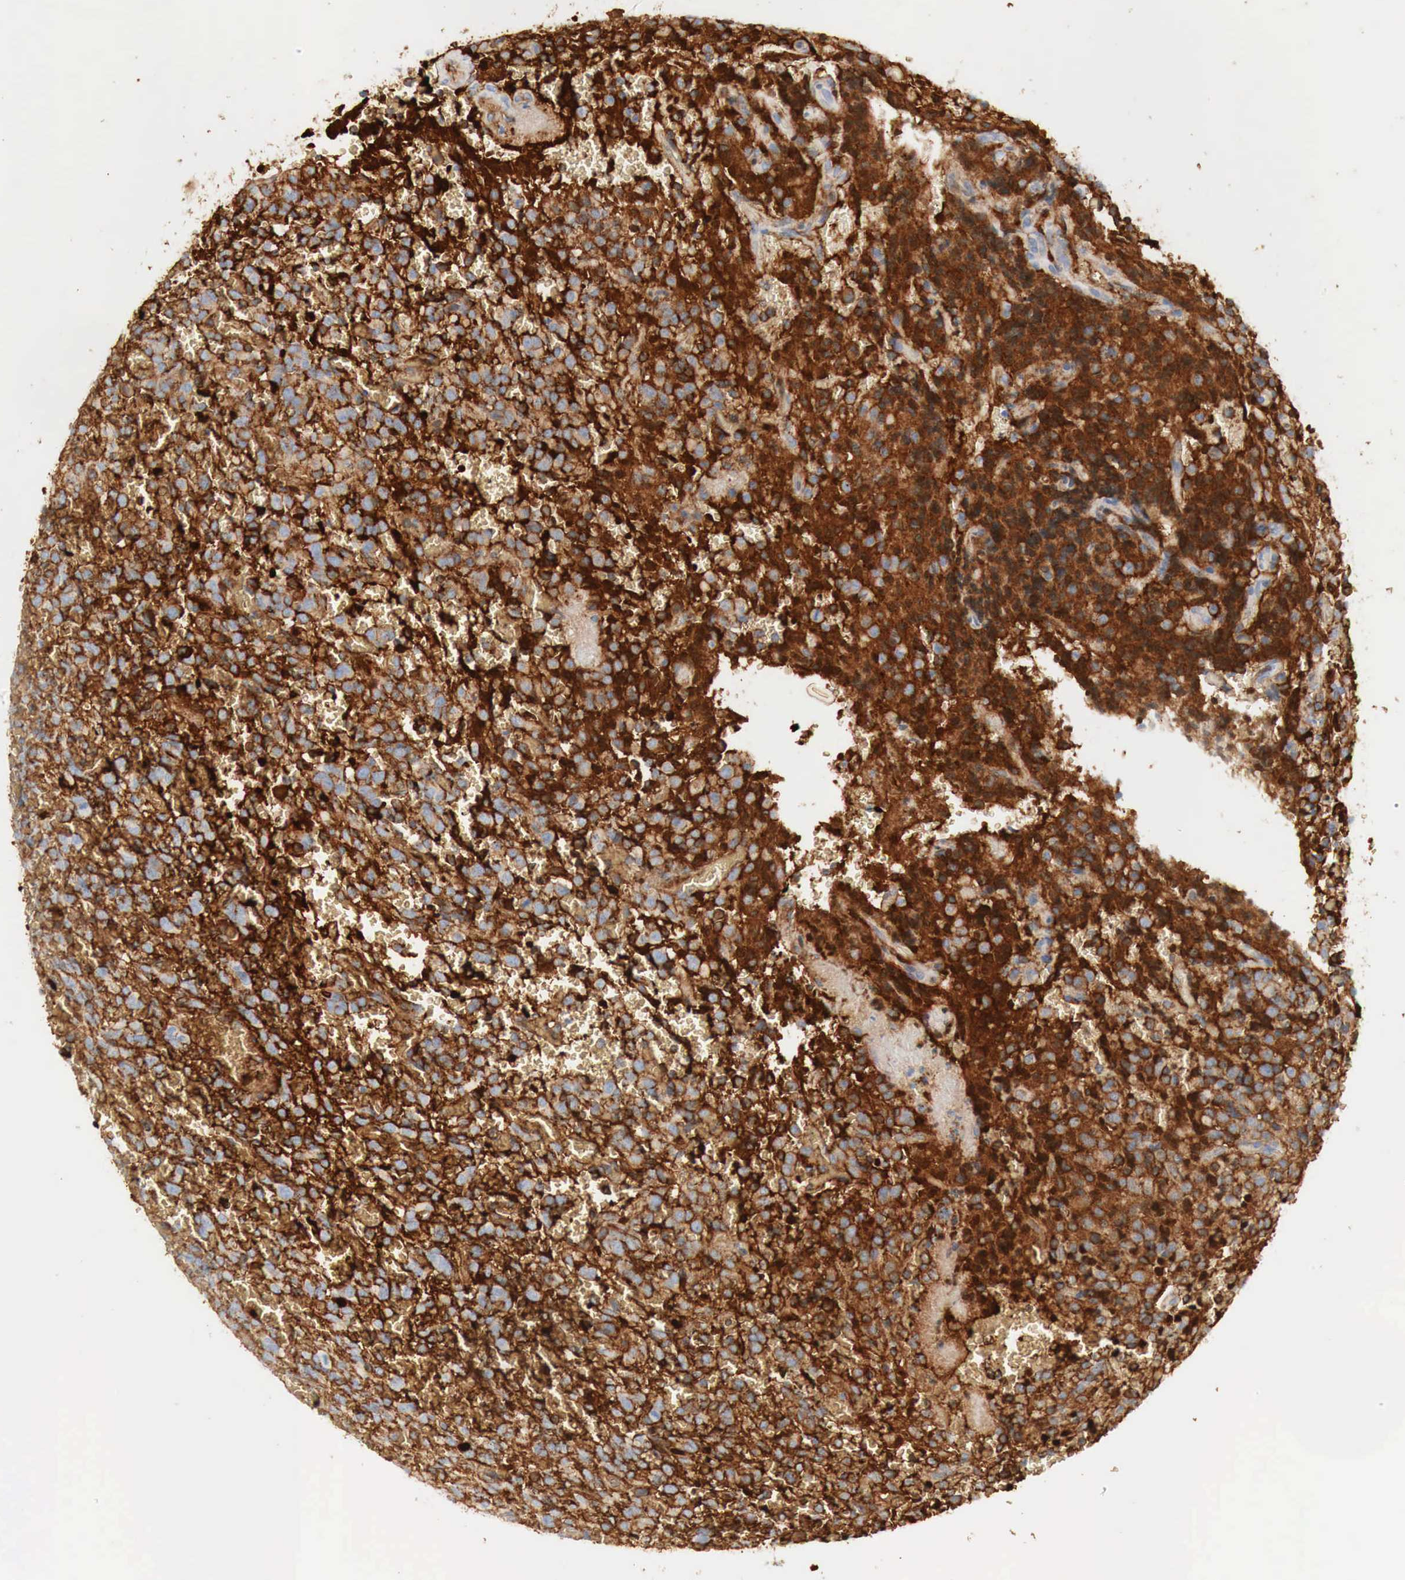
{"staining": {"intensity": "strong", "quantity": ">75%", "location": "cytoplasmic/membranous"}, "tissue": "glioma", "cell_type": "Tumor cells", "image_type": "cancer", "snomed": [{"axis": "morphology", "description": "Glioma, malignant, High grade"}, {"axis": "topography", "description": "Brain"}], "caption": "A high amount of strong cytoplasmic/membranous positivity is seen in about >75% of tumor cells in glioma tissue. The protein is stained brown, and the nuclei are stained in blue (DAB (3,3'-diaminobenzidine) IHC with brightfield microscopy, high magnification).", "gene": "IGLC3", "patient": {"sex": "male", "age": 56}}